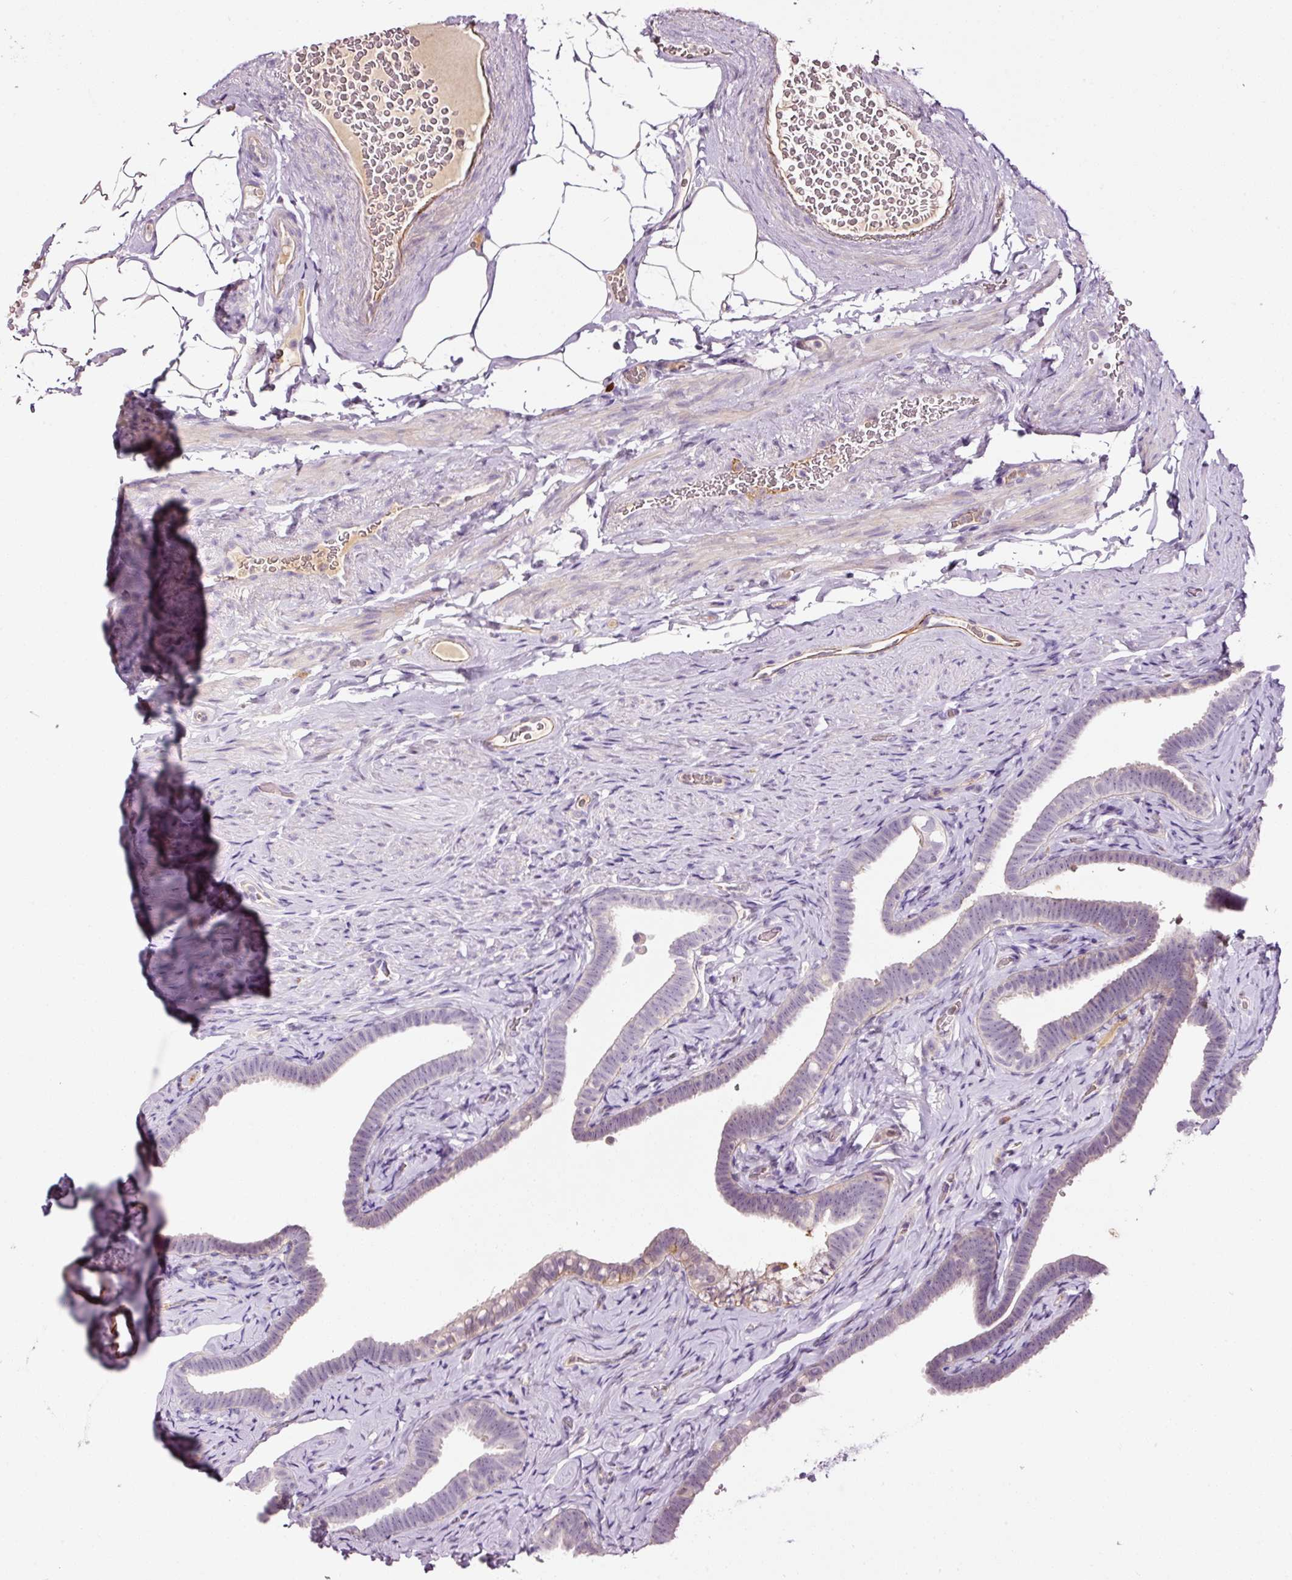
{"staining": {"intensity": "negative", "quantity": "none", "location": "none"}, "tissue": "fallopian tube", "cell_type": "Glandular cells", "image_type": "normal", "snomed": [{"axis": "morphology", "description": "Normal tissue, NOS"}, {"axis": "topography", "description": "Fallopian tube"}], "caption": "Immunohistochemistry (IHC) micrograph of normal human fallopian tube stained for a protein (brown), which exhibits no staining in glandular cells.", "gene": "ABCB4", "patient": {"sex": "female", "age": 69}}